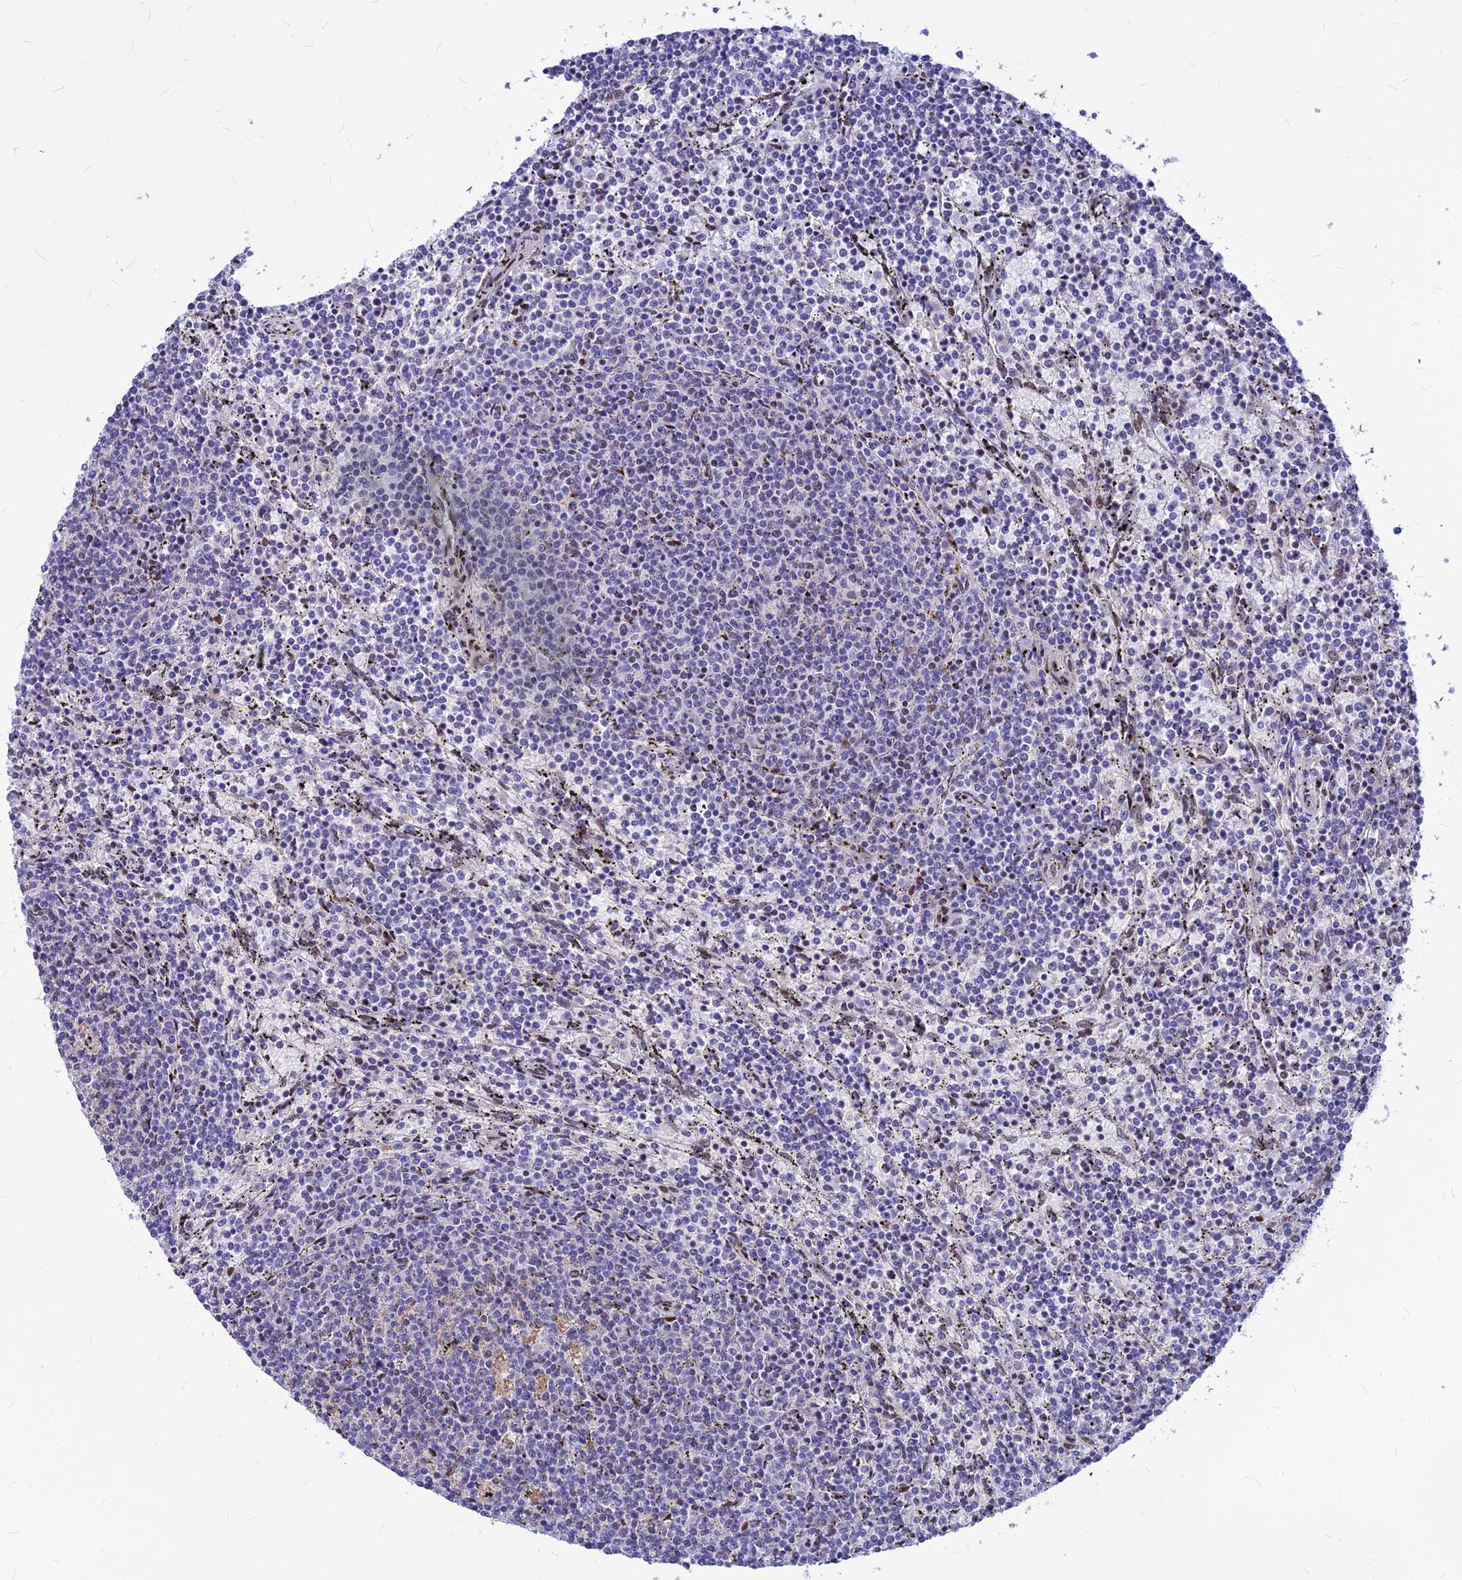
{"staining": {"intensity": "negative", "quantity": "none", "location": "none"}, "tissue": "lymphoma", "cell_type": "Tumor cells", "image_type": "cancer", "snomed": [{"axis": "morphology", "description": "Malignant lymphoma, non-Hodgkin's type, Low grade"}, {"axis": "topography", "description": "Spleen"}], "caption": "Tumor cells are negative for protein expression in human malignant lymphoma, non-Hodgkin's type (low-grade).", "gene": "KCTD13", "patient": {"sex": "female", "age": 50}}